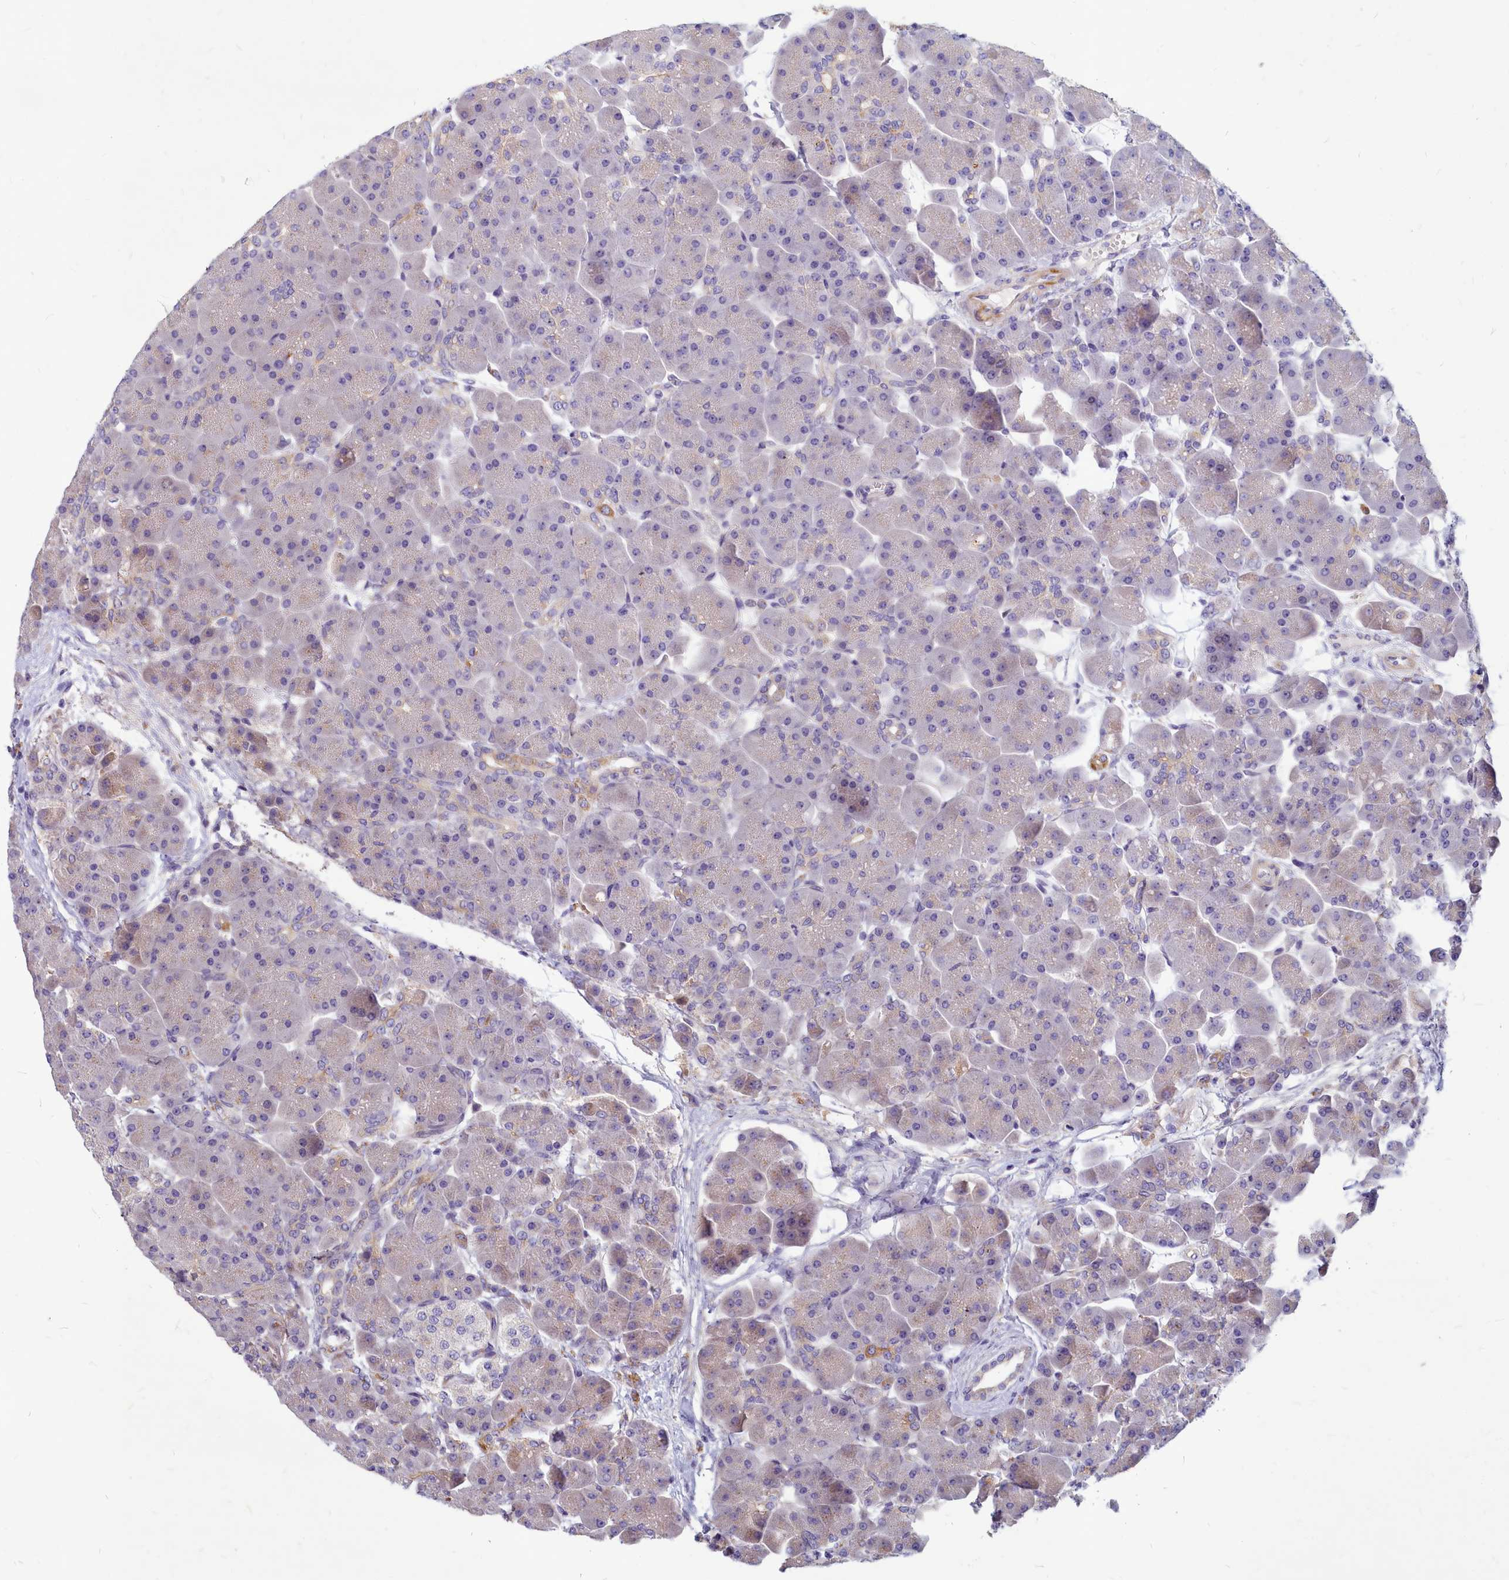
{"staining": {"intensity": "moderate", "quantity": "25%-75%", "location": "cytoplasmic/membranous"}, "tissue": "pancreas", "cell_type": "Exocrine glandular cells", "image_type": "normal", "snomed": [{"axis": "morphology", "description": "Normal tissue, NOS"}, {"axis": "topography", "description": "Pancreas"}], "caption": "Pancreas stained with immunohistochemistry (IHC) displays moderate cytoplasmic/membranous expression in about 25%-75% of exocrine glandular cells. (DAB (3,3'-diaminobenzidine) = brown stain, brightfield microscopy at high magnification).", "gene": "SMPD4", "patient": {"sex": "male", "age": 66}}